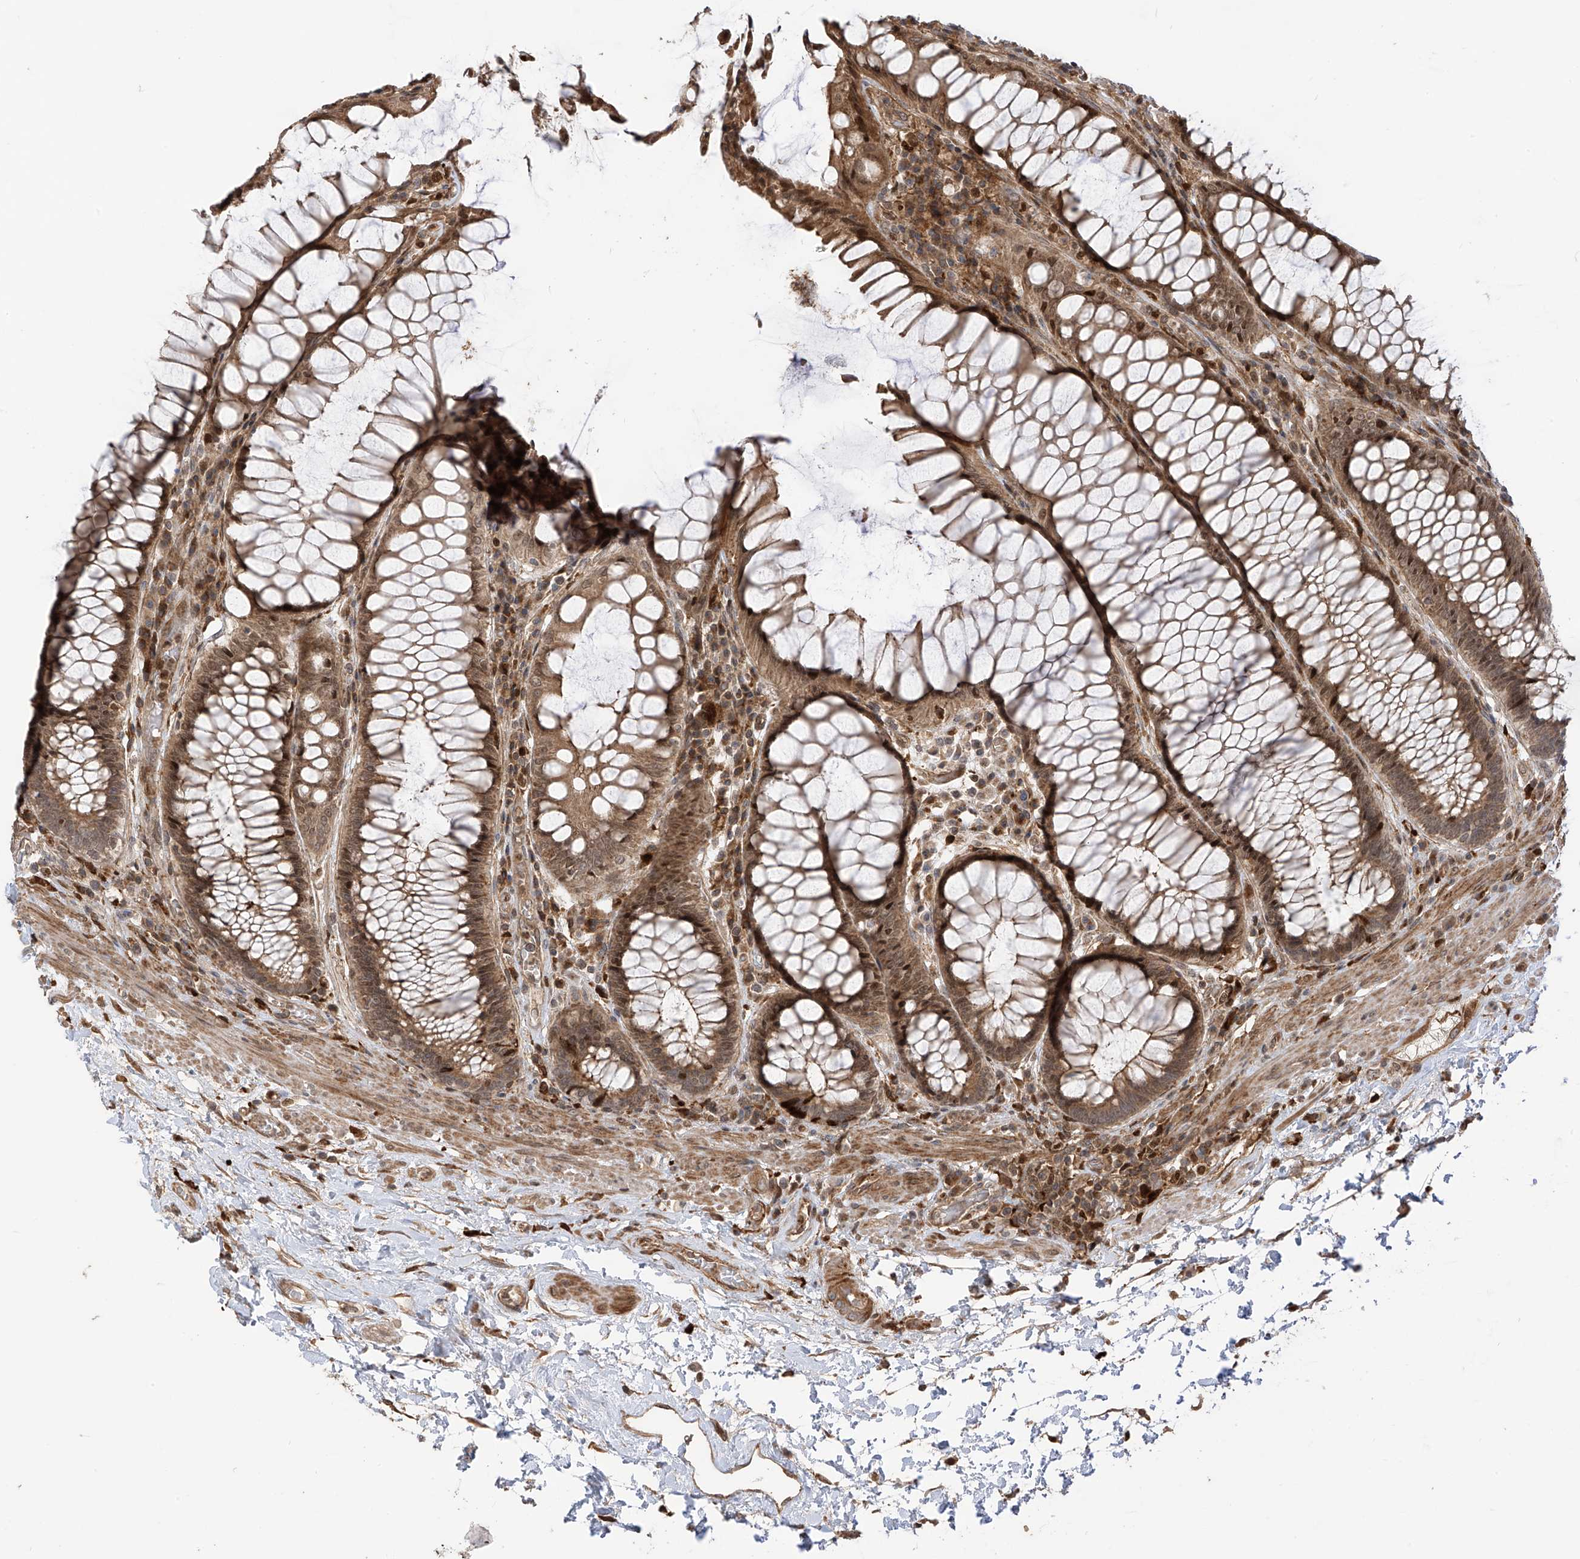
{"staining": {"intensity": "moderate", "quantity": ">75%", "location": "cytoplasmic/membranous,nuclear"}, "tissue": "rectum", "cell_type": "Glandular cells", "image_type": "normal", "snomed": [{"axis": "morphology", "description": "Normal tissue, NOS"}, {"axis": "topography", "description": "Rectum"}], "caption": "This histopathology image shows IHC staining of normal rectum, with medium moderate cytoplasmic/membranous,nuclear positivity in about >75% of glandular cells.", "gene": "ATAD2B", "patient": {"sex": "male", "age": 64}}